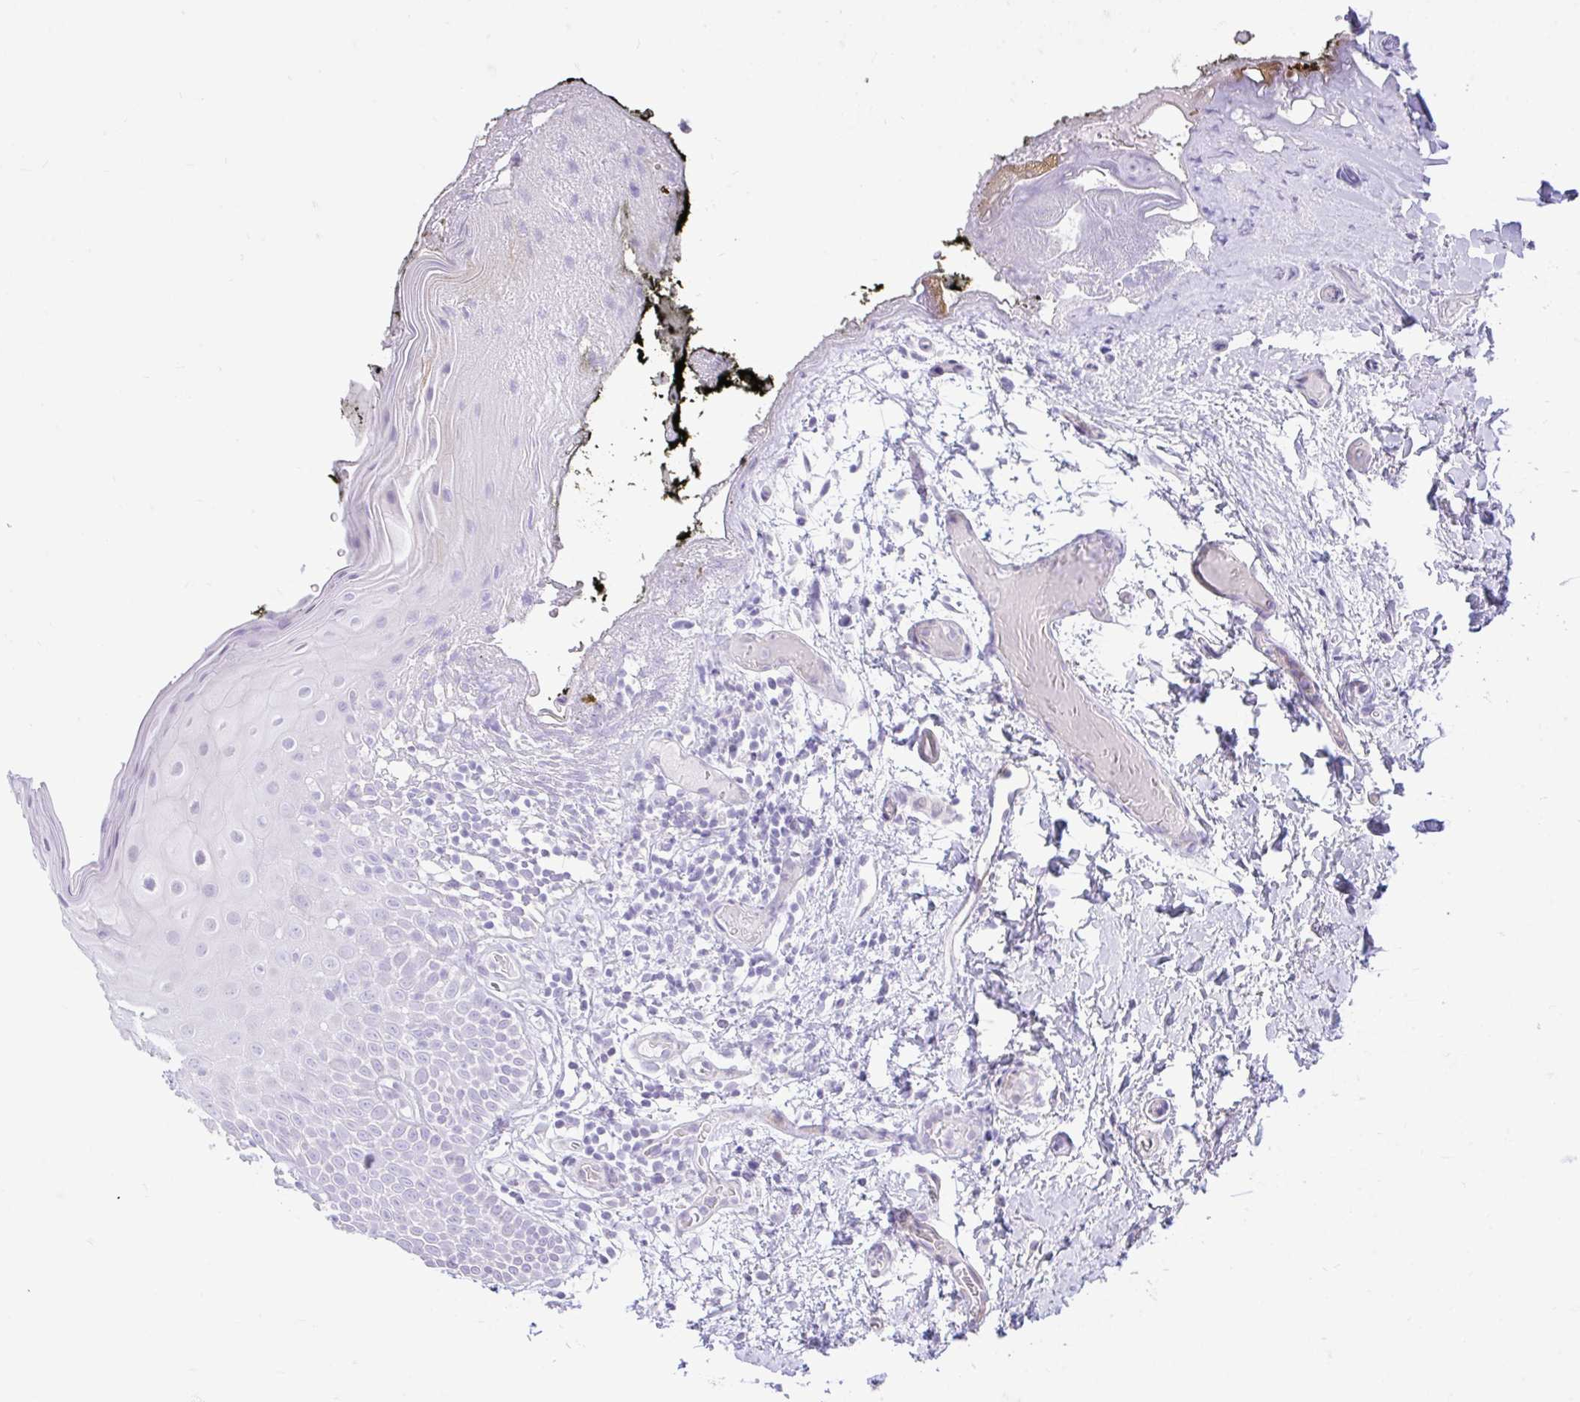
{"staining": {"intensity": "negative", "quantity": "none", "location": "none"}, "tissue": "oral mucosa", "cell_type": "Squamous epithelial cells", "image_type": "normal", "snomed": [{"axis": "morphology", "description": "Normal tissue, NOS"}, {"axis": "morphology", "description": "Squamous cell carcinoma, NOS"}, {"axis": "topography", "description": "Oral tissue"}, {"axis": "topography", "description": "Tounge, NOS"}, {"axis": "topography", "description": "Head-Neck"}], "caption": "The image exhibits no significant expression in squamous epithelial cells of oral mucosa.", "gene": "REEP1", "patient": {"sex": "male", "age": 76}}